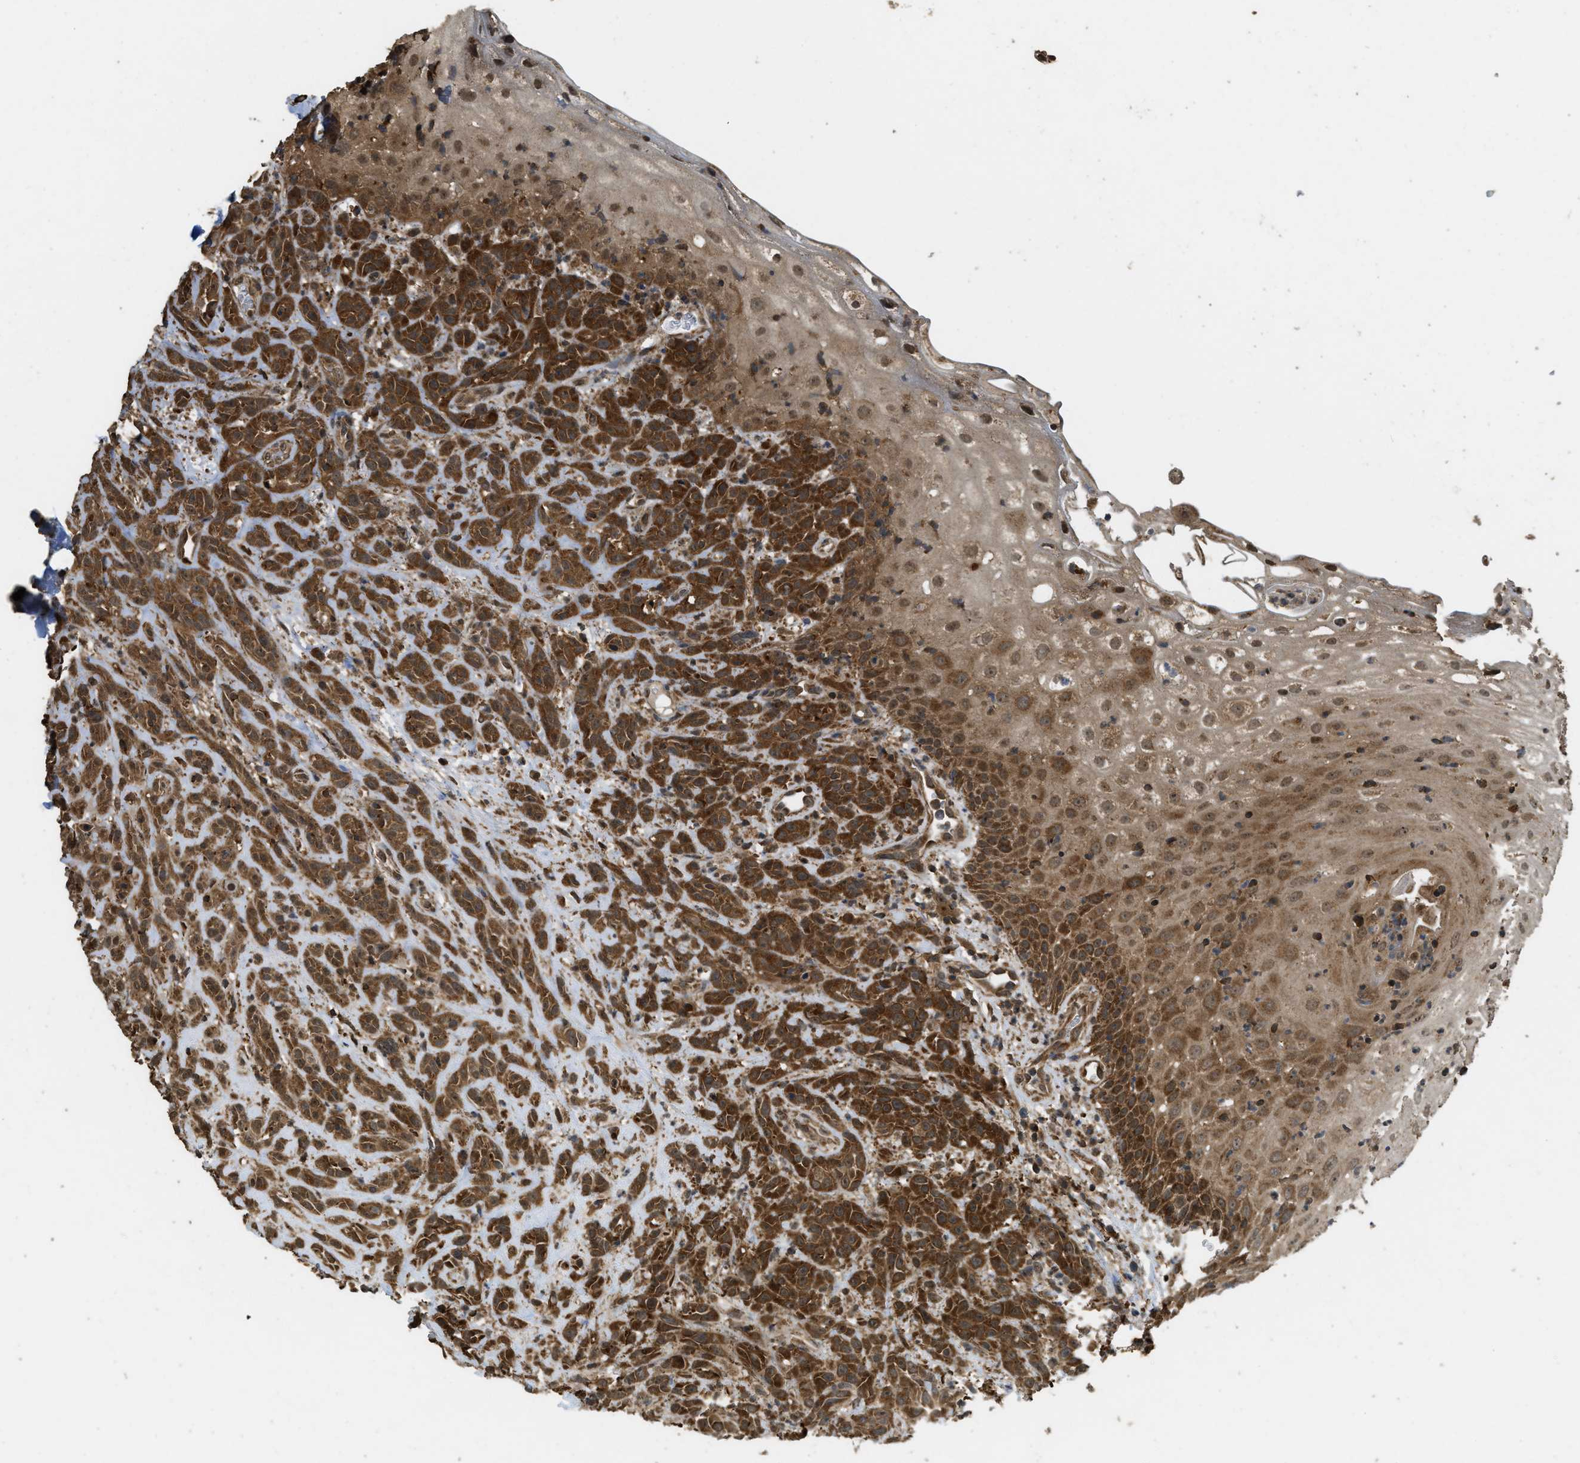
{"staining": {"intensity": "strong", "quantity": ">75%", "location": "cytoplasmic/membranous"}, "tissue": "head and neck cancer", "cell_type": "Tumor cells", "image_type": "cancer", "snomed": [{"axis": "morphology", "description": "Normal tissue, NOS"}, {"axis": "morphology", "description": "Squamous cell carcinoma, NOS"}, {"axis": "topography", "description": "Cartilage tissue"}, {"axis": "topography", "description": "Head-Neck"}], "caption": "Squamous cell carcinoma (head and neck) stained with a protein marker shows strong staining in tumor cells.", "gene": "CTPS1", "patient": {"sex": "male", "age": 62}}